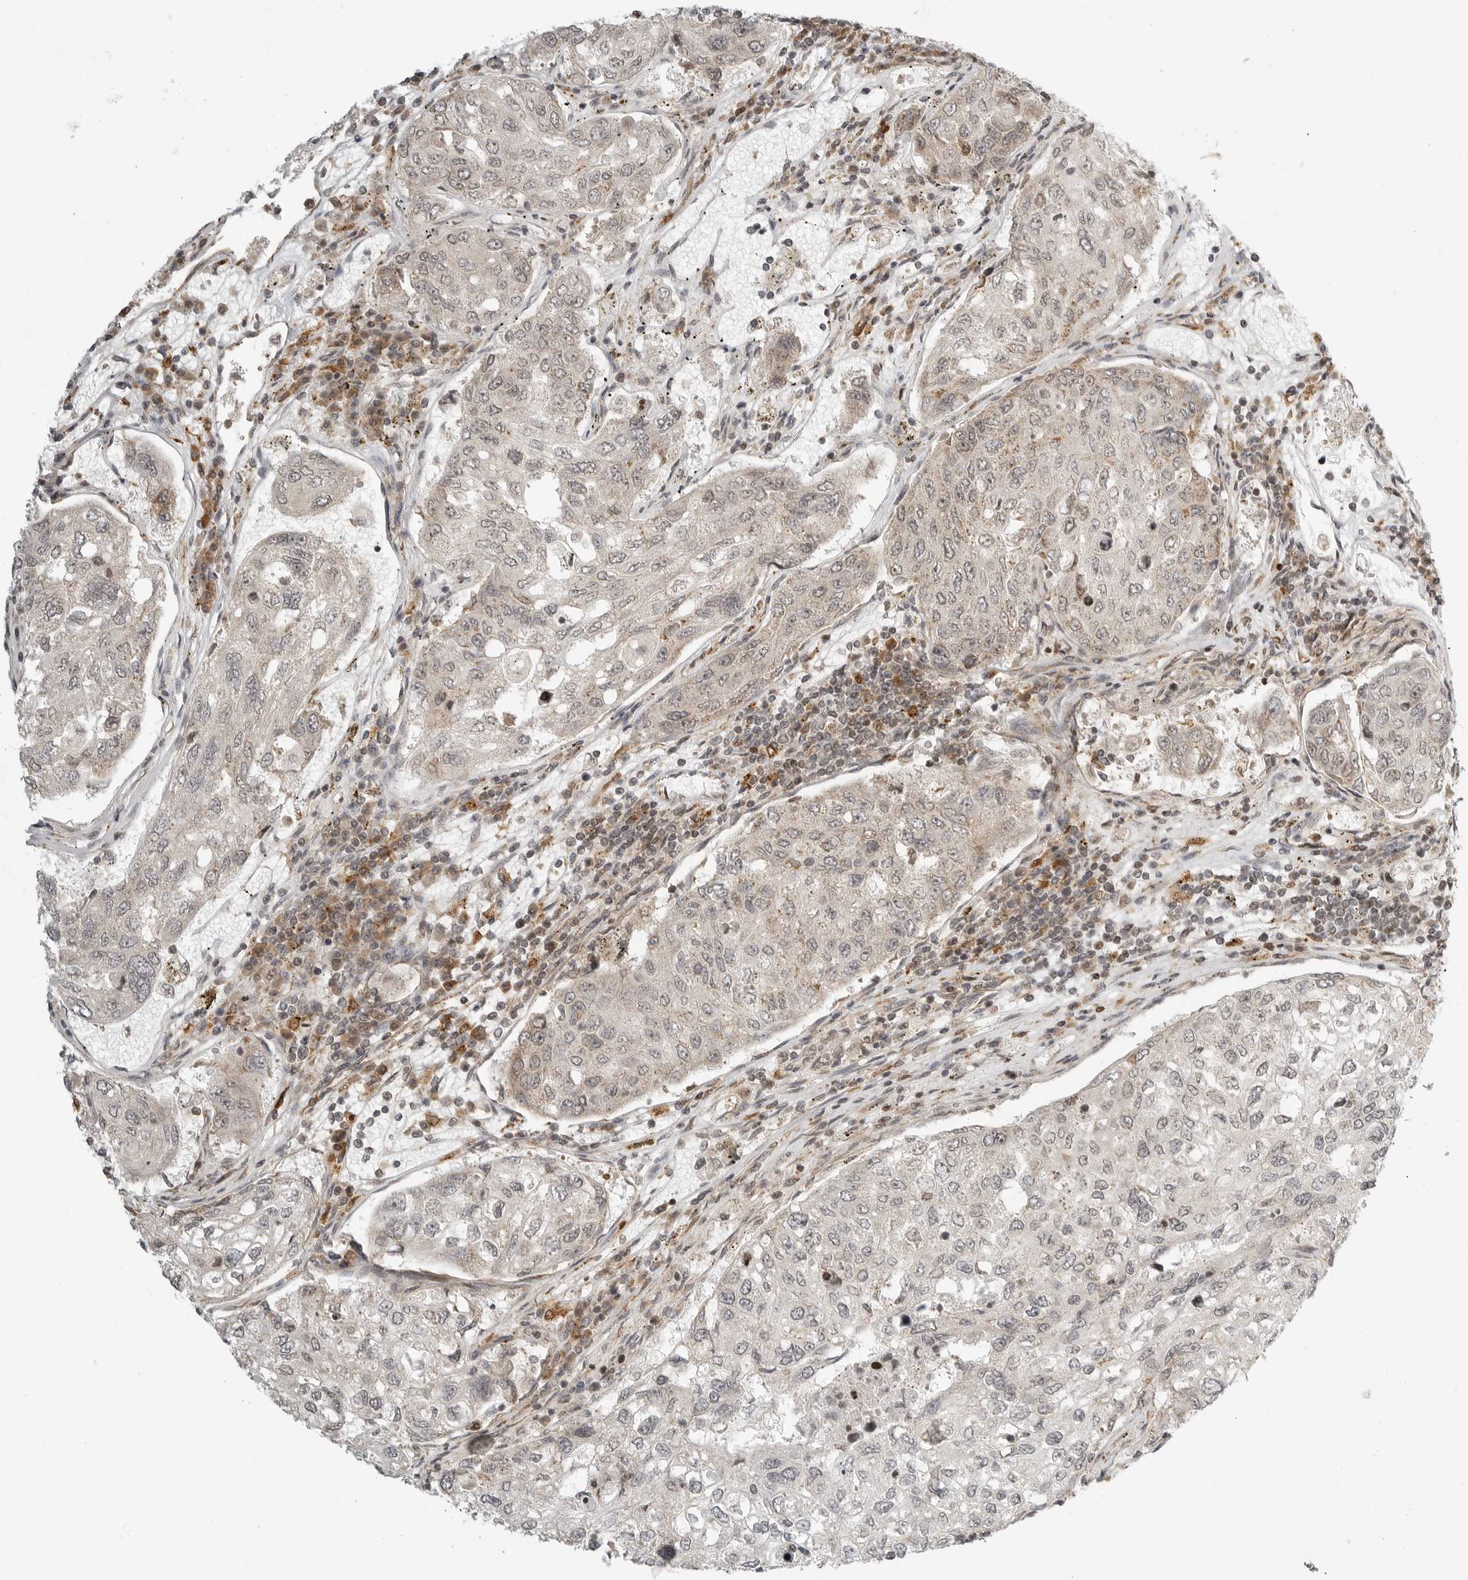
{"staining": {"intensity": "weak", "quantity": "<25%", "location": "cytoplasmic/membranous"}, "tissue": "urothelial cancer", "cell_type": "Tumor cells", "image_type": "cancer", "snomed": [{"axis": "morphology", "description": "Urothelial carcinoma, High grade"}, {"axis": "topography", "description": "Lymph node"}, {"axis": "topography", "description": "Urinary bladder"}], "caption": "Immunohistochemical staining of high-grade urothelial carcinoma displays no significant expression in tumor cells.", "gene": "IDUA", "patient": {"sex": "male", "age": 51}}